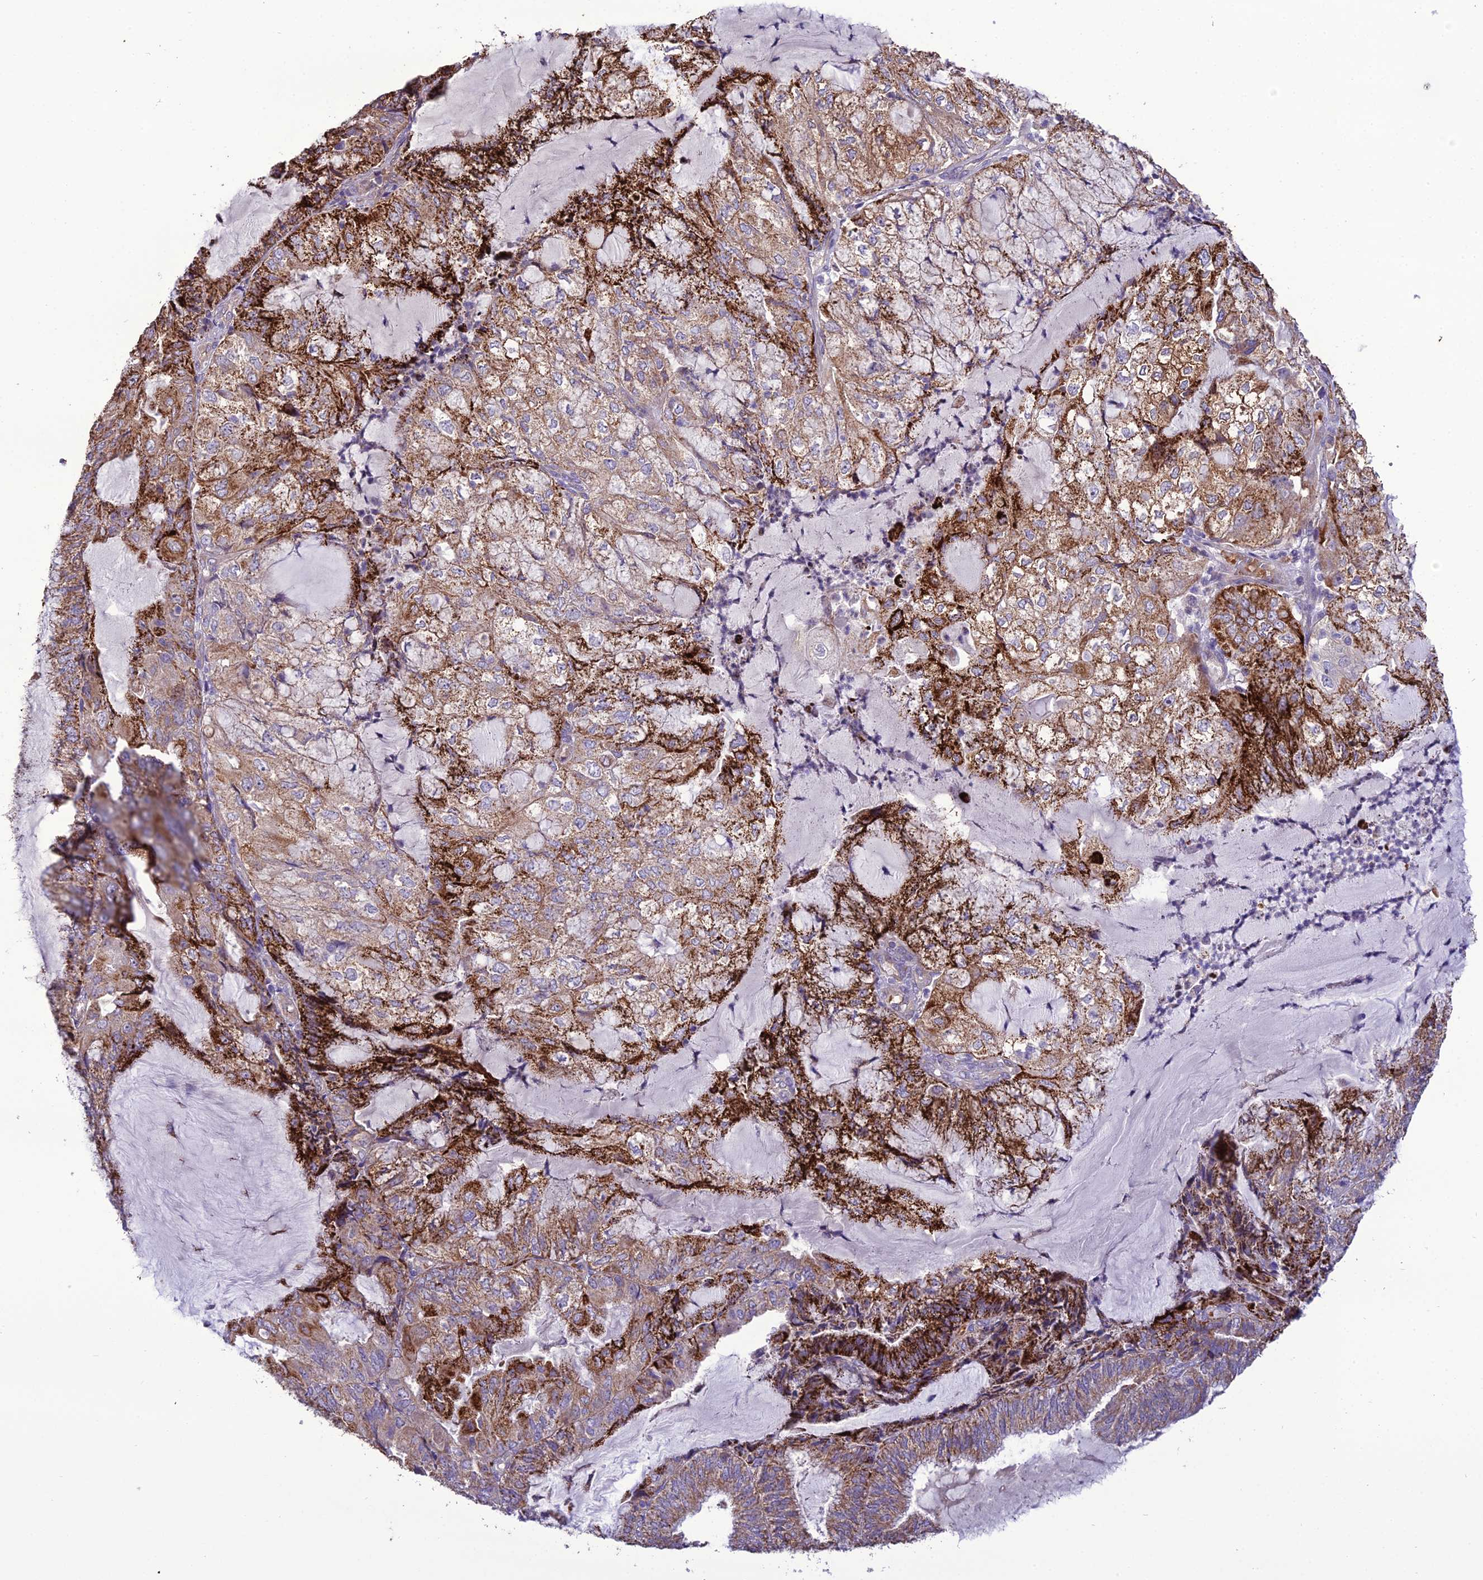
{"staining": {"intensity": "strong", "quantity": "<25%", "location": "cytoplasmic/membranous"}, "tissue": "endometrial cancer", "cell_type": "Tumor cells", "image_type": "cancer", "snomed": [{"axis": "morphology", "description": "Adenocarcinoma, NOS"}, {"axis": "topography", "description": "Endometrium"}], "caption": "Protein staining reveals strong cytoplasmic/membranous expression in approximately <25% of tumor cells in endometrial cancer. Using DAB (brown) and hematoxylin (blue) stains, captured at high magnification using brightfield microscopy.", "gene": "TBC1D24", "patient": {"sex": "female", "age": 81}}